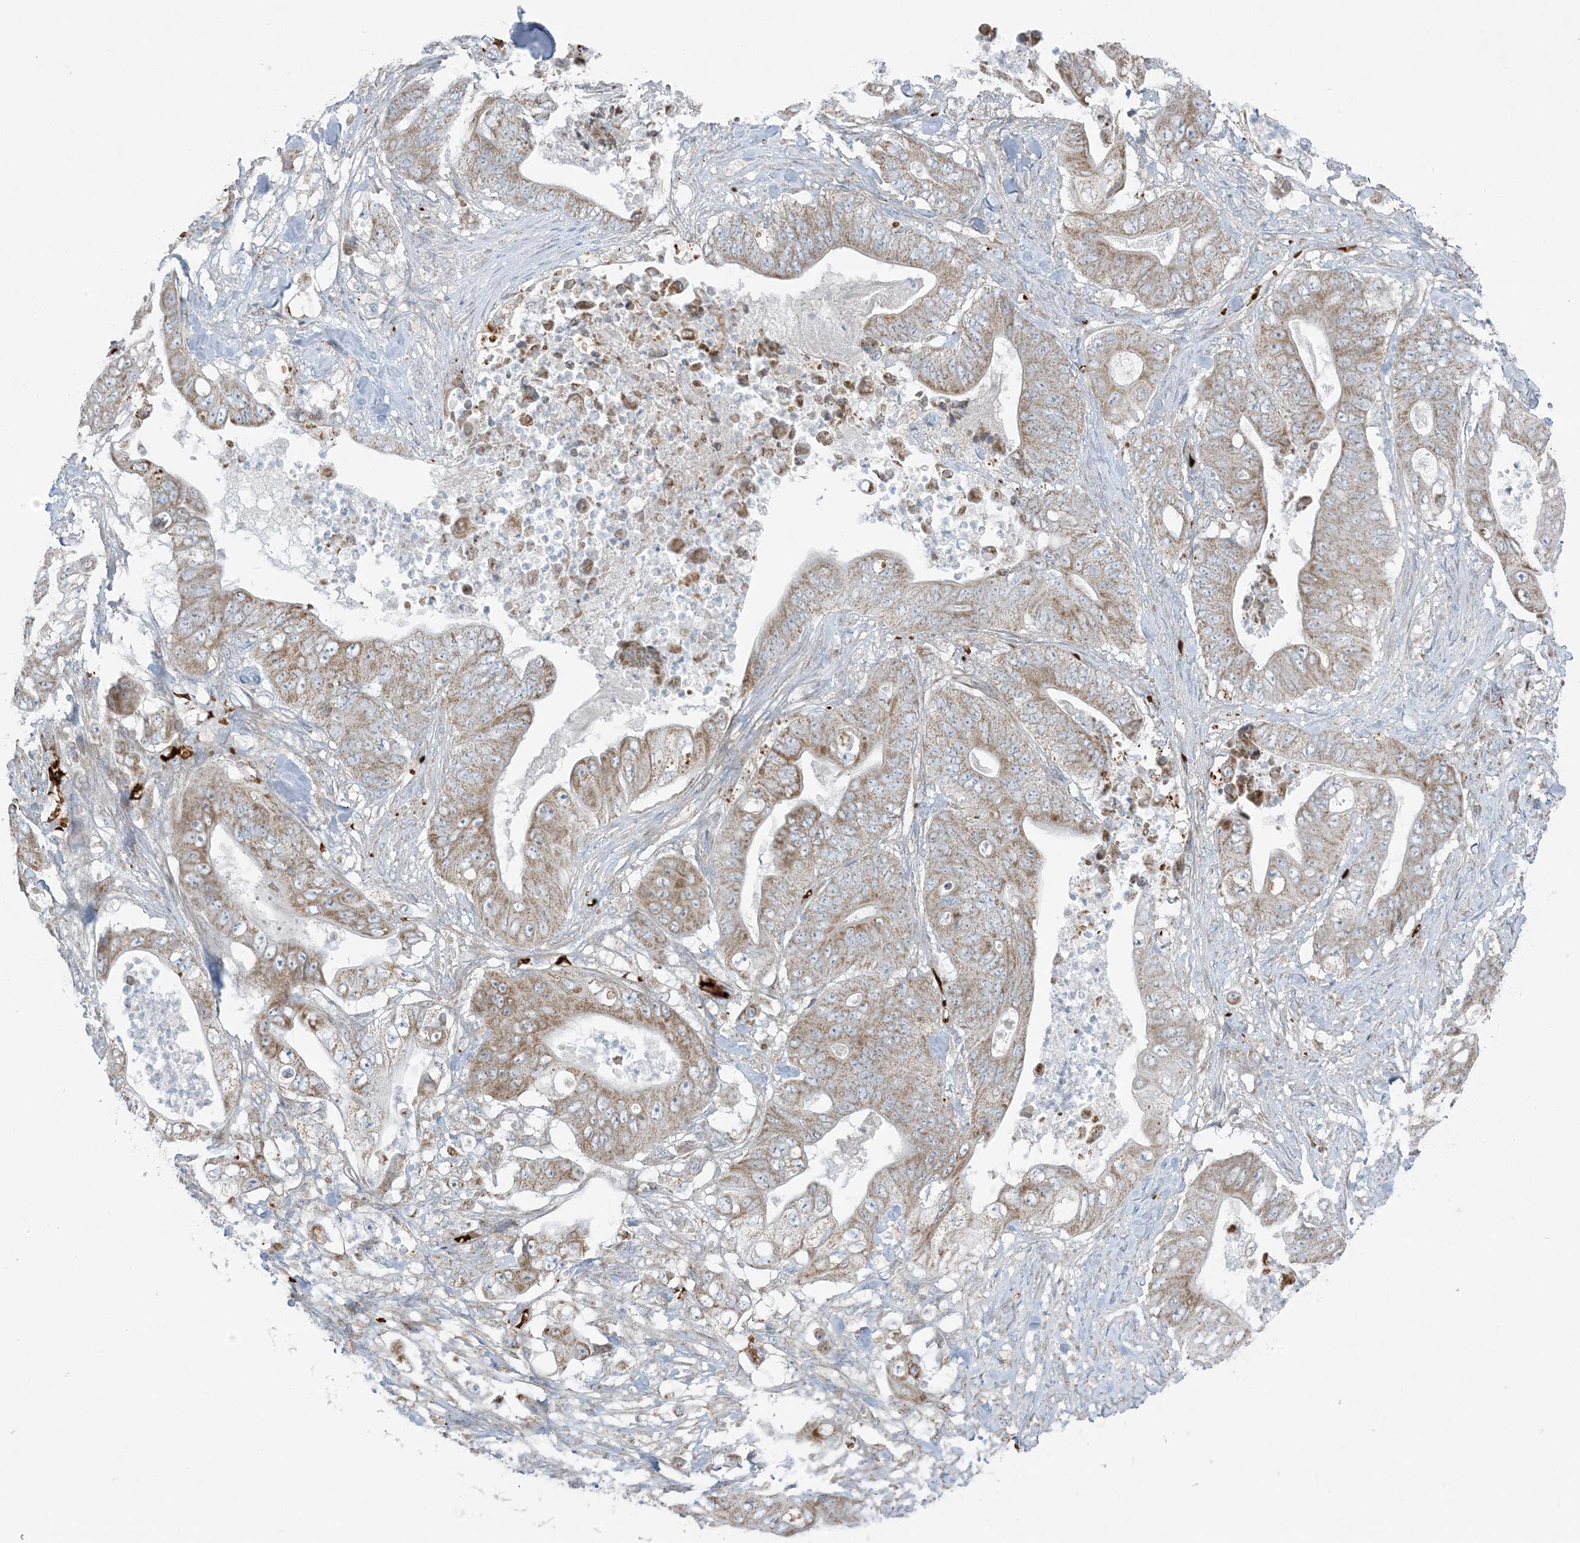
{"staining": {"intensity": "moderate", "quantity": ">75%", "location": "cytoplasmic/membranous"}, "tissue": "stomach cancer", "cell_type": "Tumor cells", "image_type": "cancer", "snomed": [{"axis": "morphology", "description": "Adenocarcinoma, NOS"}, {"axis": "topography", "description": "Stomach"}], "caption": "A medium amount of moderate cytoplasmic/membranous staining is seen in about >75% of tumor cells in stomach cancer tissue. (DAB (3,3'-diaminobenzidine) = brown stain, brightfield microscopy at high magnification).", "gene": "PIK3R4", "patient": {"sex": "female", "age": 73}}